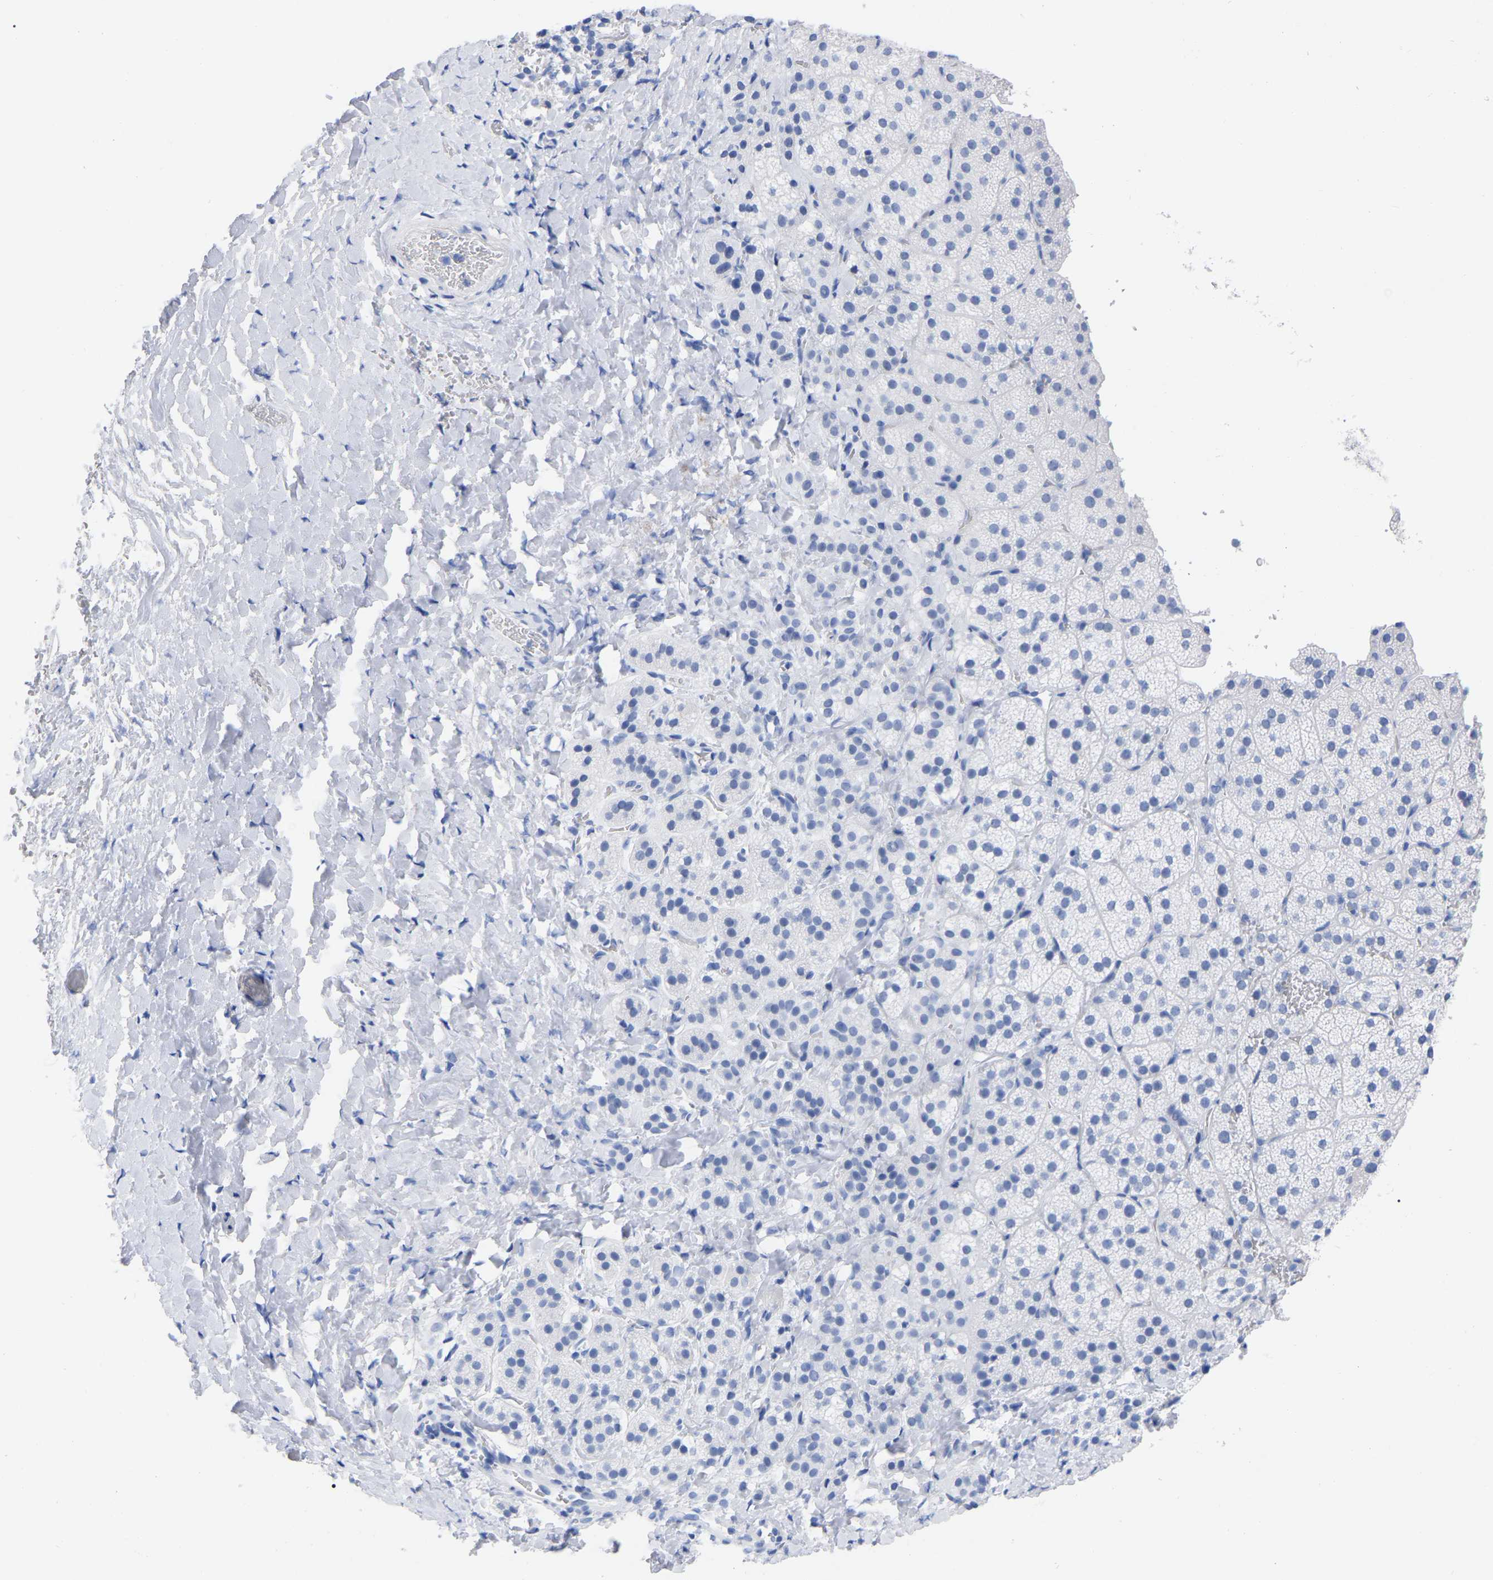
{"staining": {"intensity": "negative", "quantity": "none", "location": "none"}, "tissue": "adrenal gland", "cell_type": "Glandular cells", "image_type": "normal", "snomed": [{"axis": "morphology", "description": "Normal tissue, NOS"}, {"axis": "topography", "description": "Adrenal gland"}], "caption": "Immunohistochemistry (IHC) micrograph of normal adrenal gland: human adrenal gland stained with DAB (3,3'-diaminobenzidine) exhibits no significant protein expression in glandular cells.", "gene": "HAPLN1", "patient": {"sex": "female", "age": 44}}